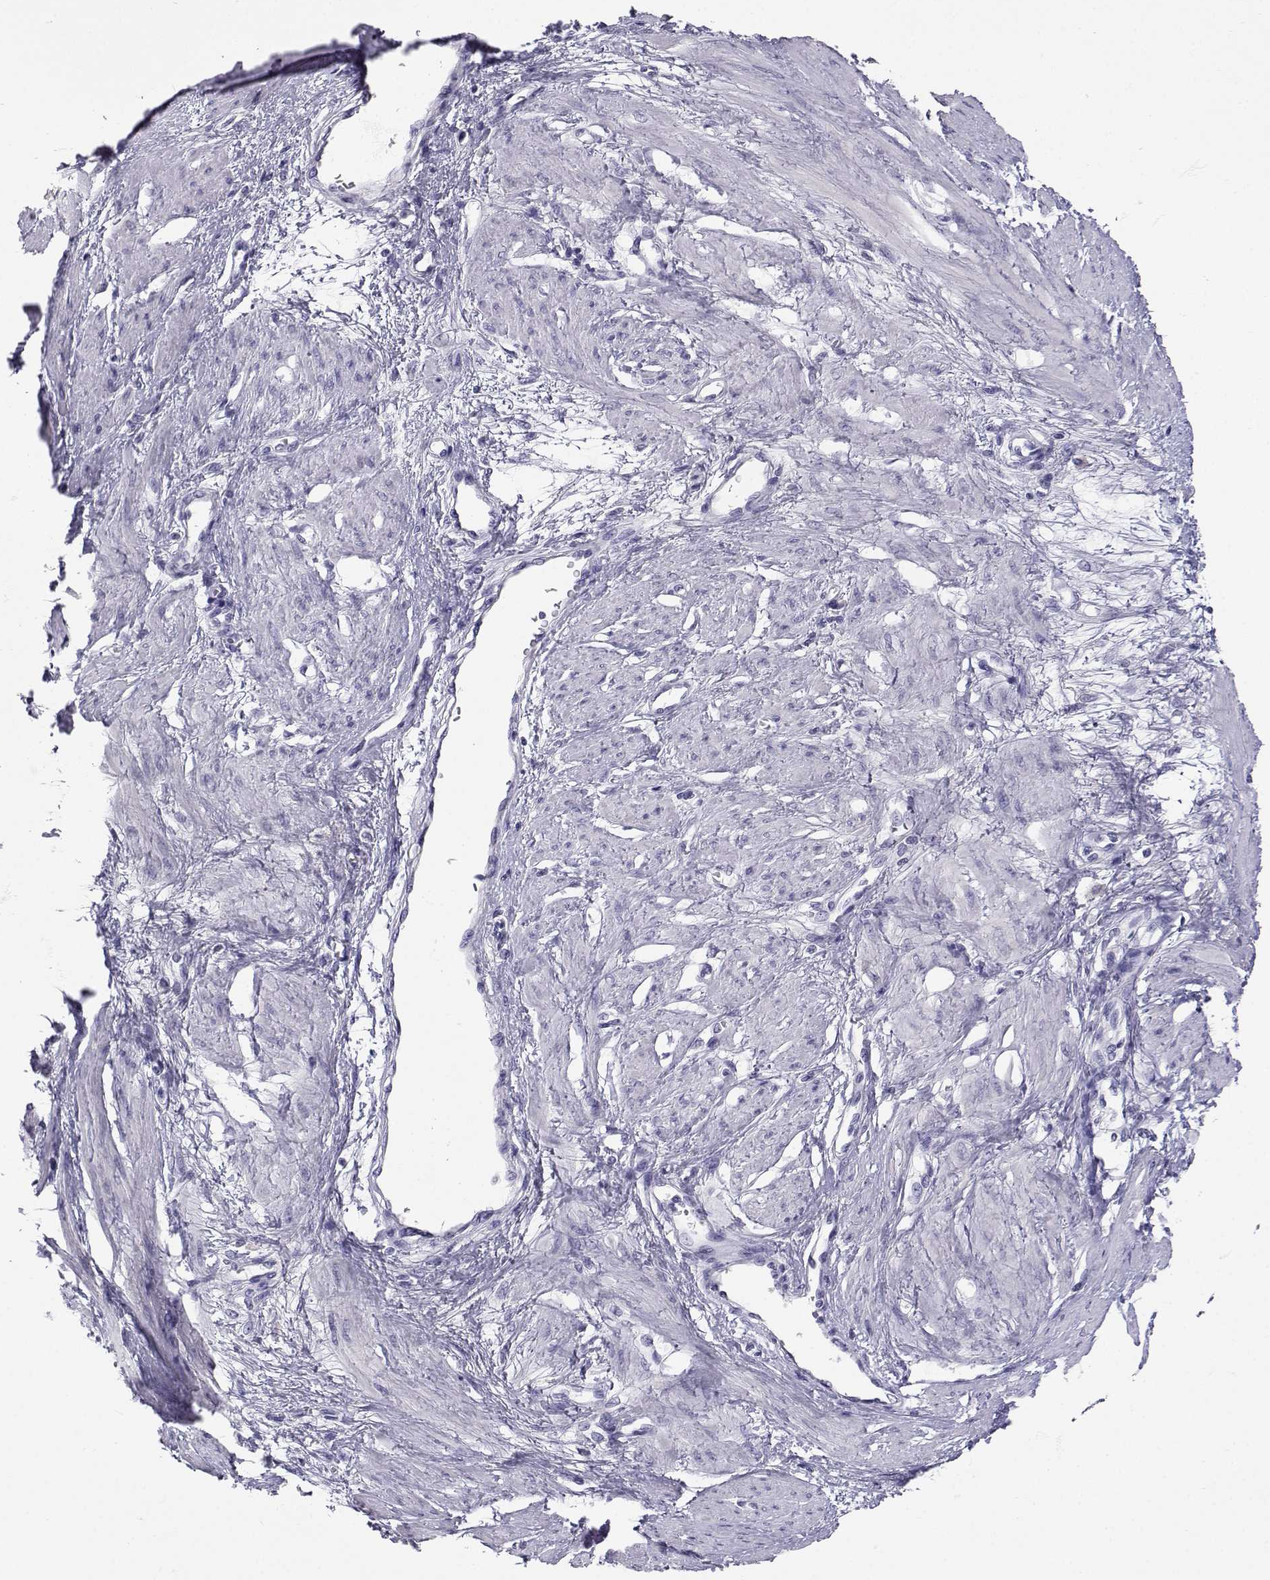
{"staining": {"intensity": "negative", "quantity": "none", "location": "none"}, "tissue": "smooth muscle", "cell_type": "Smooth muscle cells", "image_type": "normal", "snomed": [{"axis": "morphology", "description": "Normal tissue, NOS"}, {"axis": "topography", "description": "Smooth muscle"}, {"axis": "topography", "description": "Uterus"}], "caption": "Immunohistochemistry histopathology image of normal smooth muscle stained for a protein (brown), which exhibits no positivity in smooth muscle cells. (Immunohistochemistry, brightfield microscopy, high magnification).", "gene": "SLC6A3", "patient": {"sex": "female", "age": 39}}